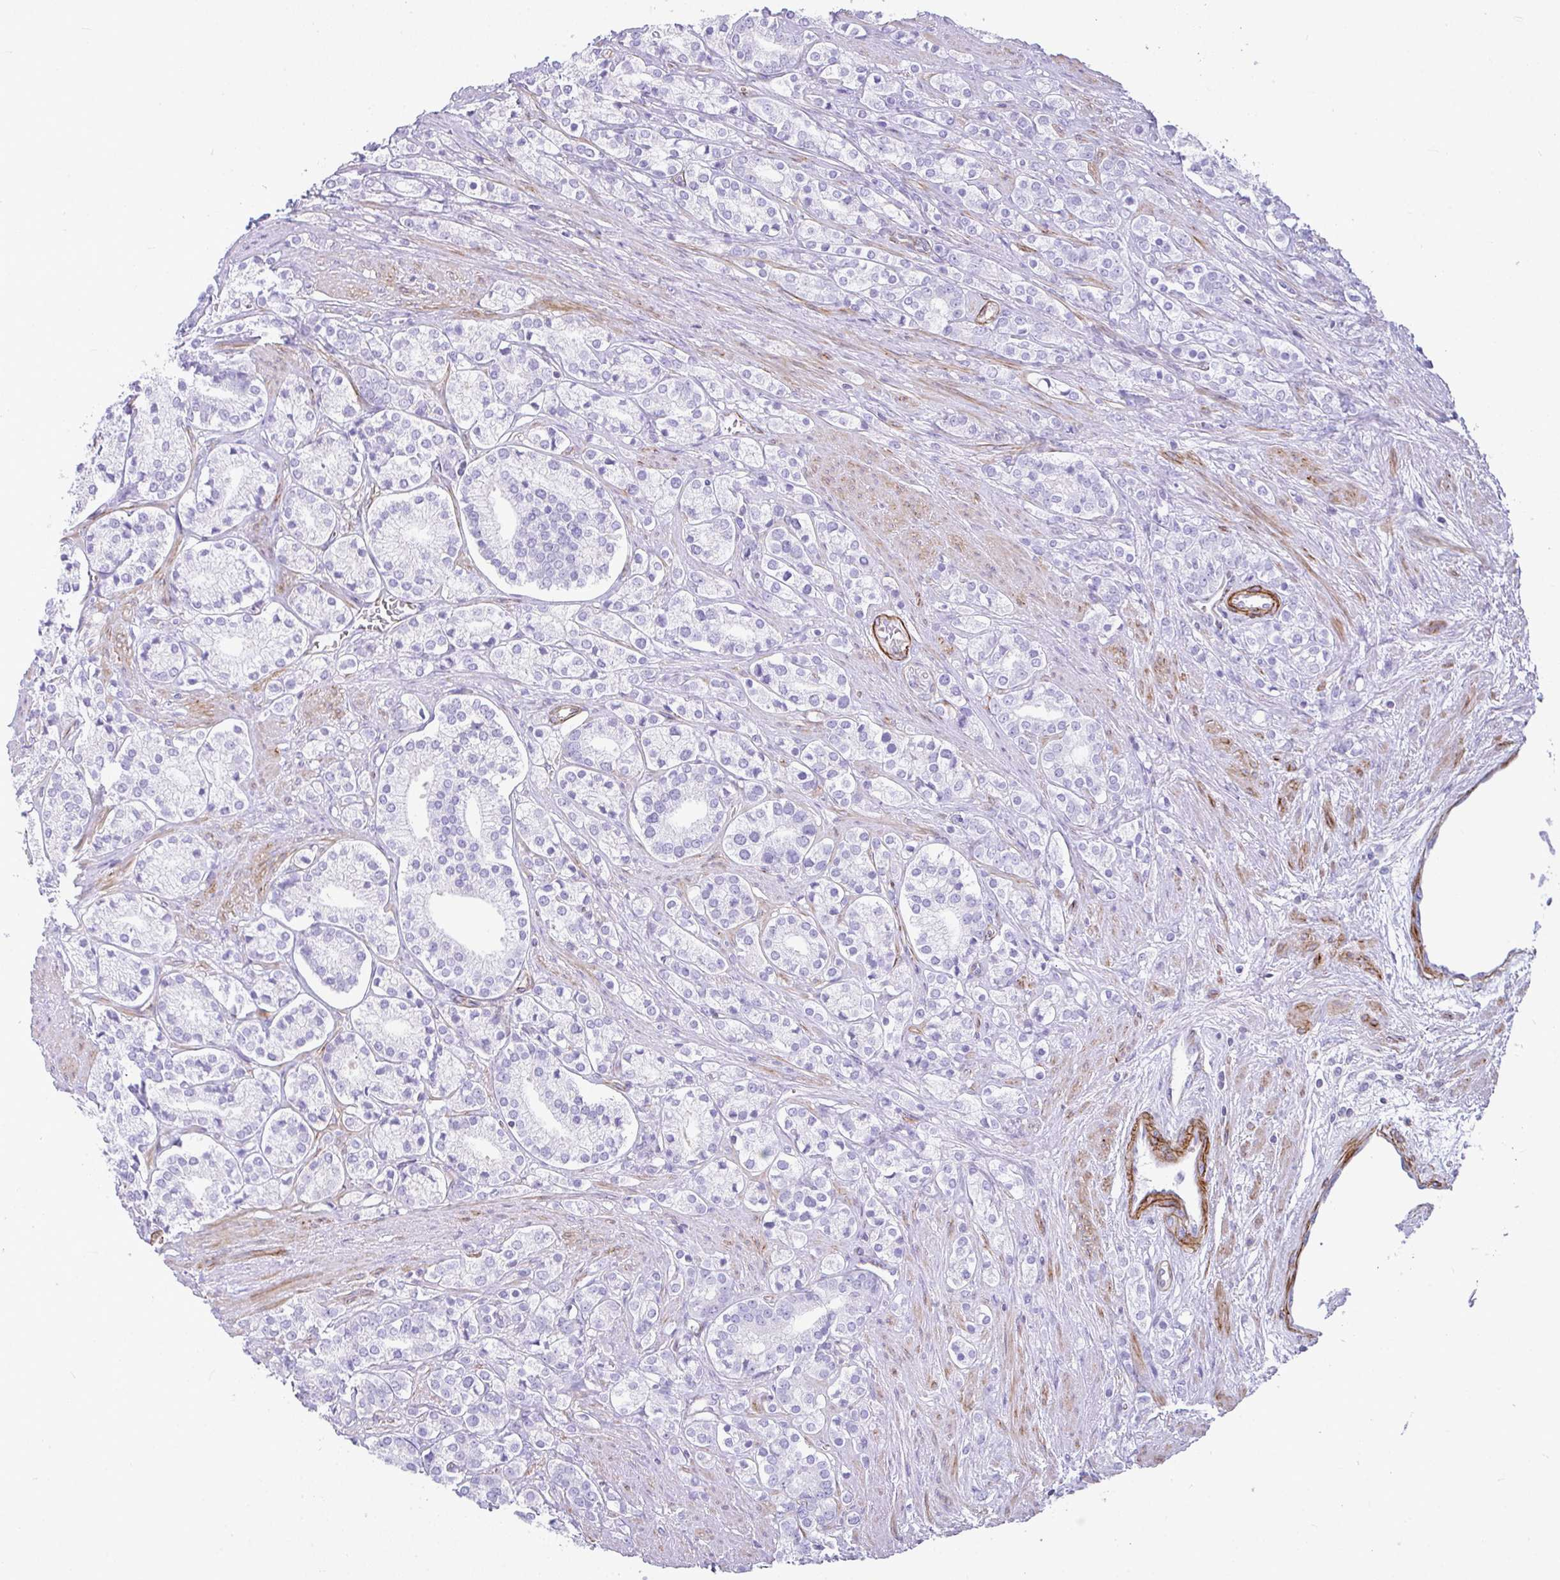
{"staining": {"intensity": "negative", "quantity": "none", "location": "none"}, "tissue": "prostate cancer", "cell_type": "Tumor cells", "image_type": "cancer", "snomed": [{"axis": "morphology", "description": "Adenocarcinoma, High grade"}, {"axis": "topography", "description": "Prostate"}], "caption": "Tumor cells show no significant protein positivity in prostate cancer.", "gene": "CDRT15", "patient": {"sex": "male", "age": 58}}